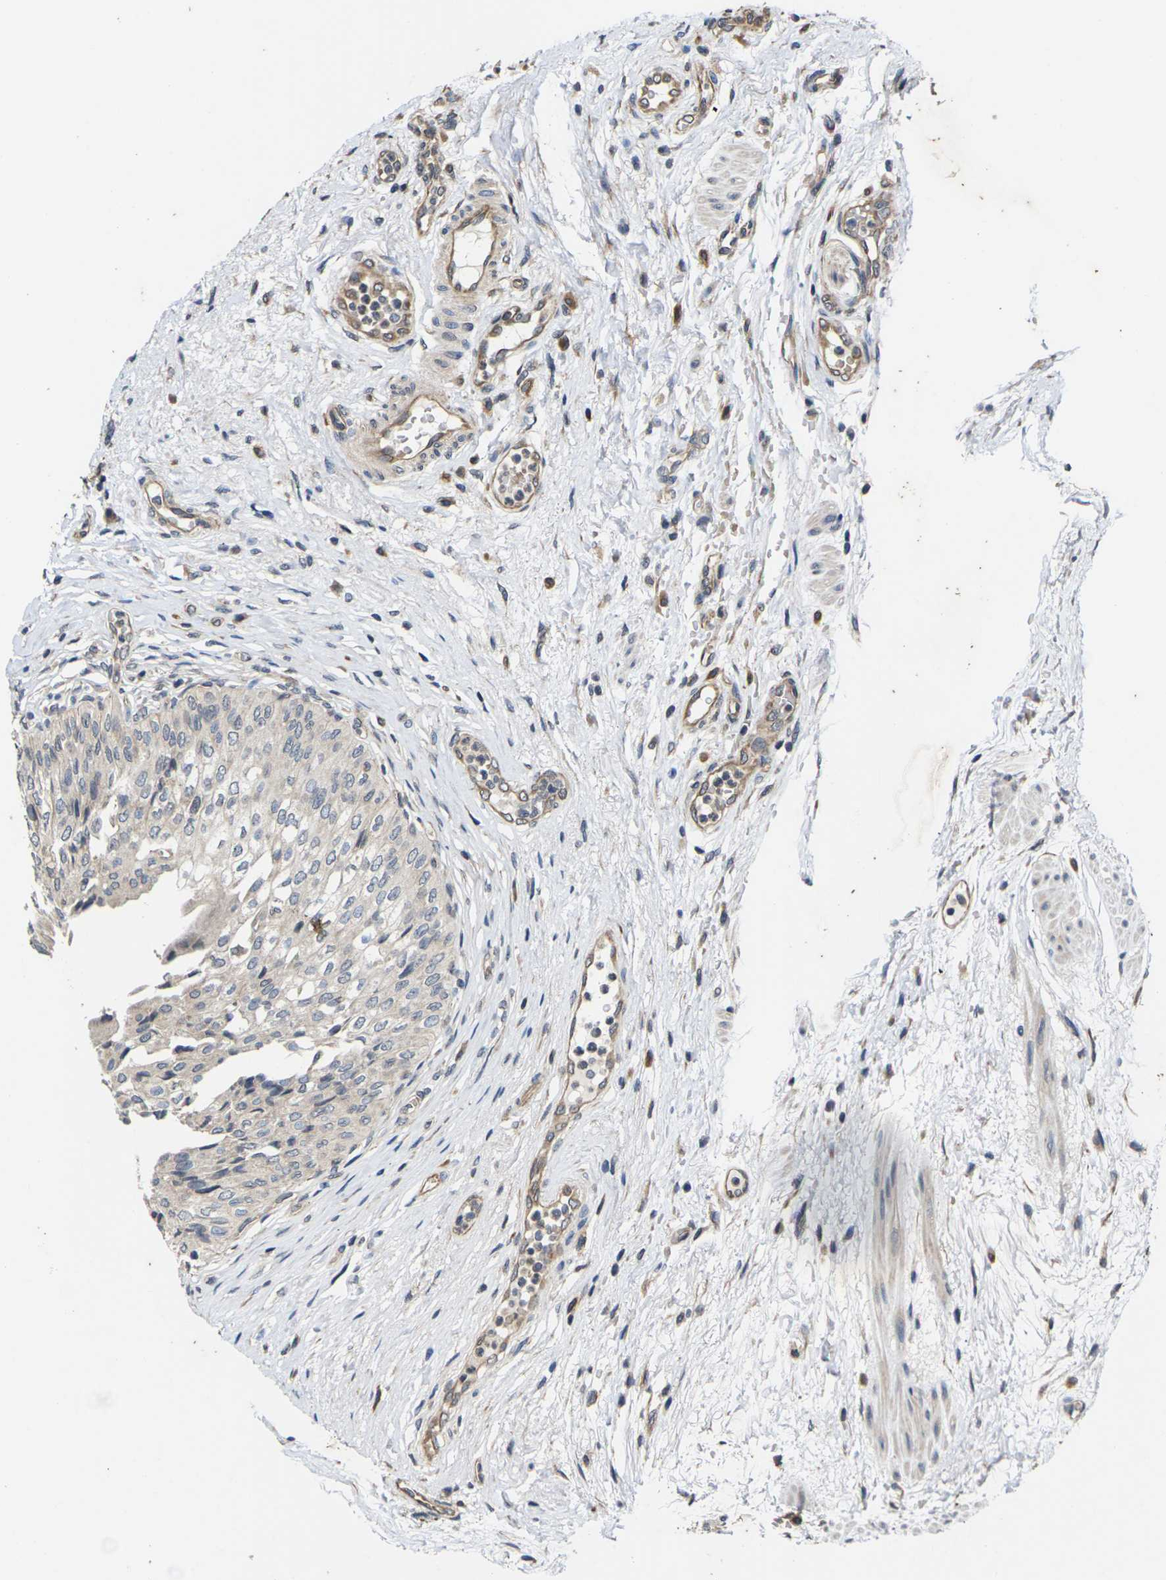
{"staining": {"intensity": "weak", "quantity": "25%-75%", "location": "cytoplasmic/membranous"}, "tissue": "urinary bladder", "cell_type": "Urothelial cells", "image_type": "normal", "snomed": [{"axis": "morphology", "description": "Normal tissue, NOS"}, {"axis": "topography", "description": "Urinary bladder"}], "caption": "Immunohistochemistry (IHC) of unremarkable human urinary bladder displays low levels of weak cytoplasmic/membranous expression in approximately 25%-75% of urothelial cells.", "gene": "DKK2", "patient": {"sex": "male", "age": 46}}